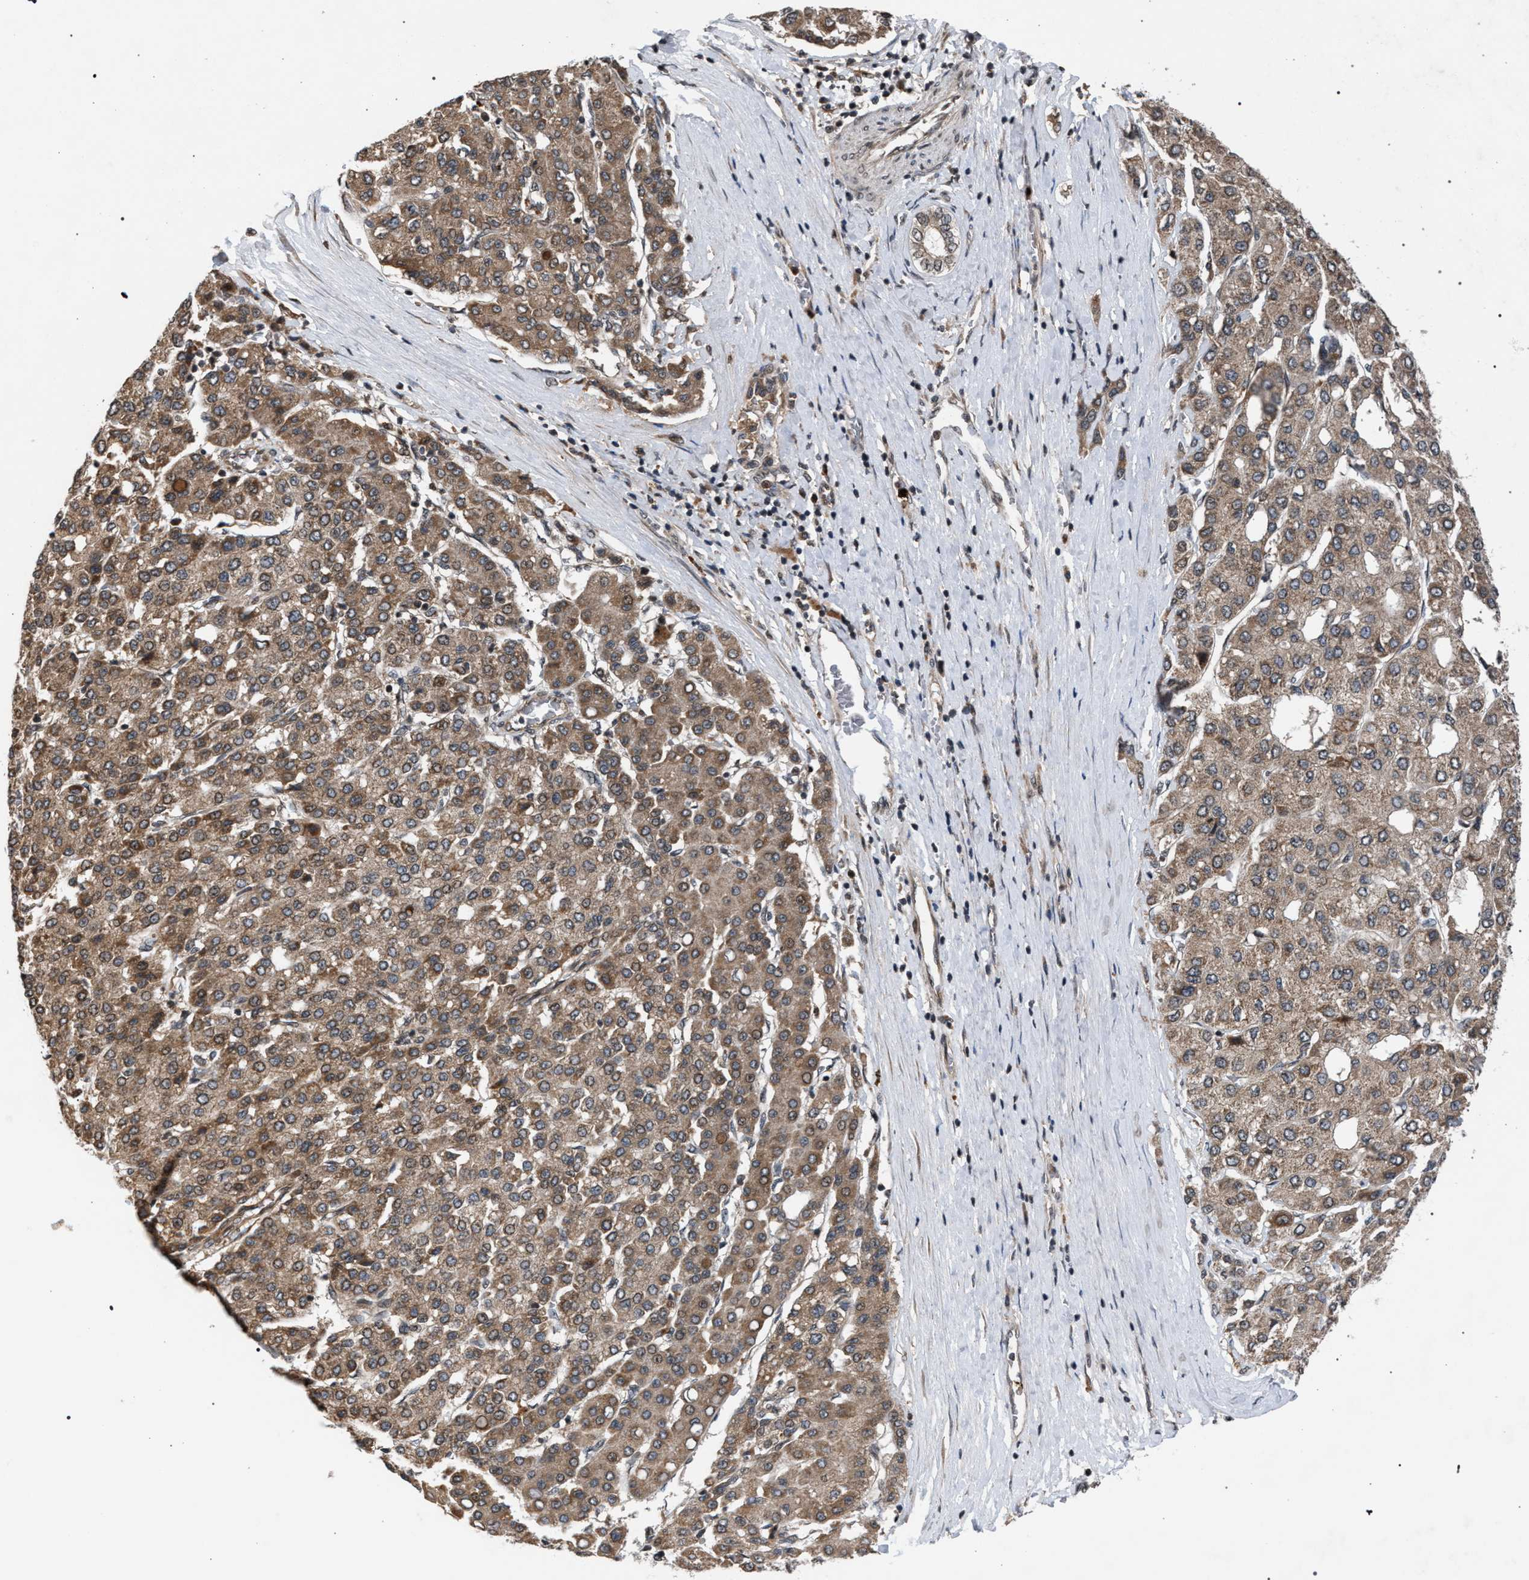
{"staining": {"intensity": "moderate", "quantity": ">75%", "location": "cytoplasmic/membranous"}, "tissue": "liver cancer", "cell_type": "Tumor cells", "image_type": "cancer", "snomed": [{"axis": "morphology", "description": "Carcinoma, Hepatocellular, NOS"}, {"axis": "topography", "description": "Liver"}], "caption": "Immunohistochemical staining of liver cancer (hepatocellular carcinoma) exhibits medium levels of moderate cytoplasmic/membranous expression in about >75% of tumor cells.", "gene": "IRAK4", "patient": {"sex": "male", "age": 65}}